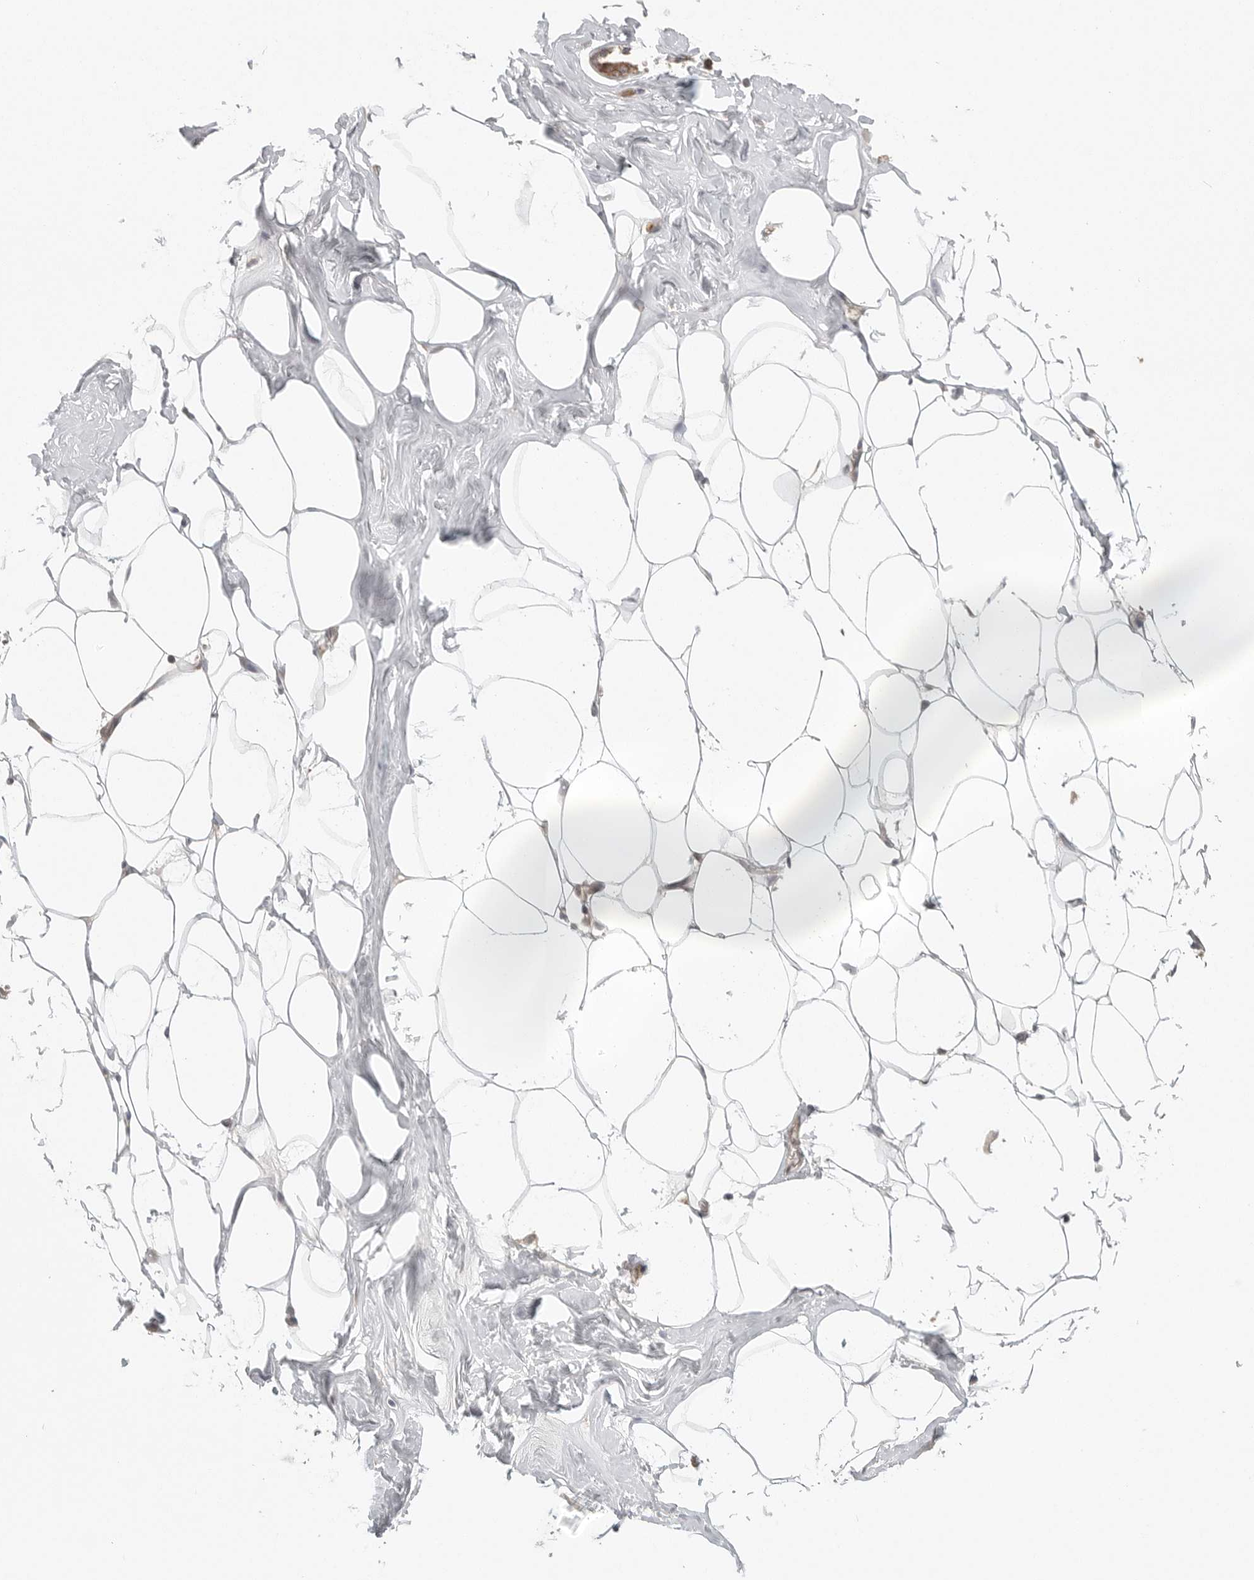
{"staining": {"intensity": "weak", "quantity": ">75%", "location": "cytoplasmic/membranous"}, "tissue": "adipose tissue", "cell_type": "Adipocytes", "image_type": "normal", "snomed": [{"axis": "morphology", "description": "Normal tissue, NOS"}, {"axis": "morphology", "description": "Fibrosis, NOS"}, {"axis": "topography", "description": "Breast"}, {"axis": "topography", "description": "Adipose tissue"}], "caption": "This micrograph reveals IHC staining of benign adipose tissue, with low weak cytoplasmic/membranous staining in about >75% of adipocytes.", "gene": "CCPG1", "patient": {"sex": "female", "age": 39}}